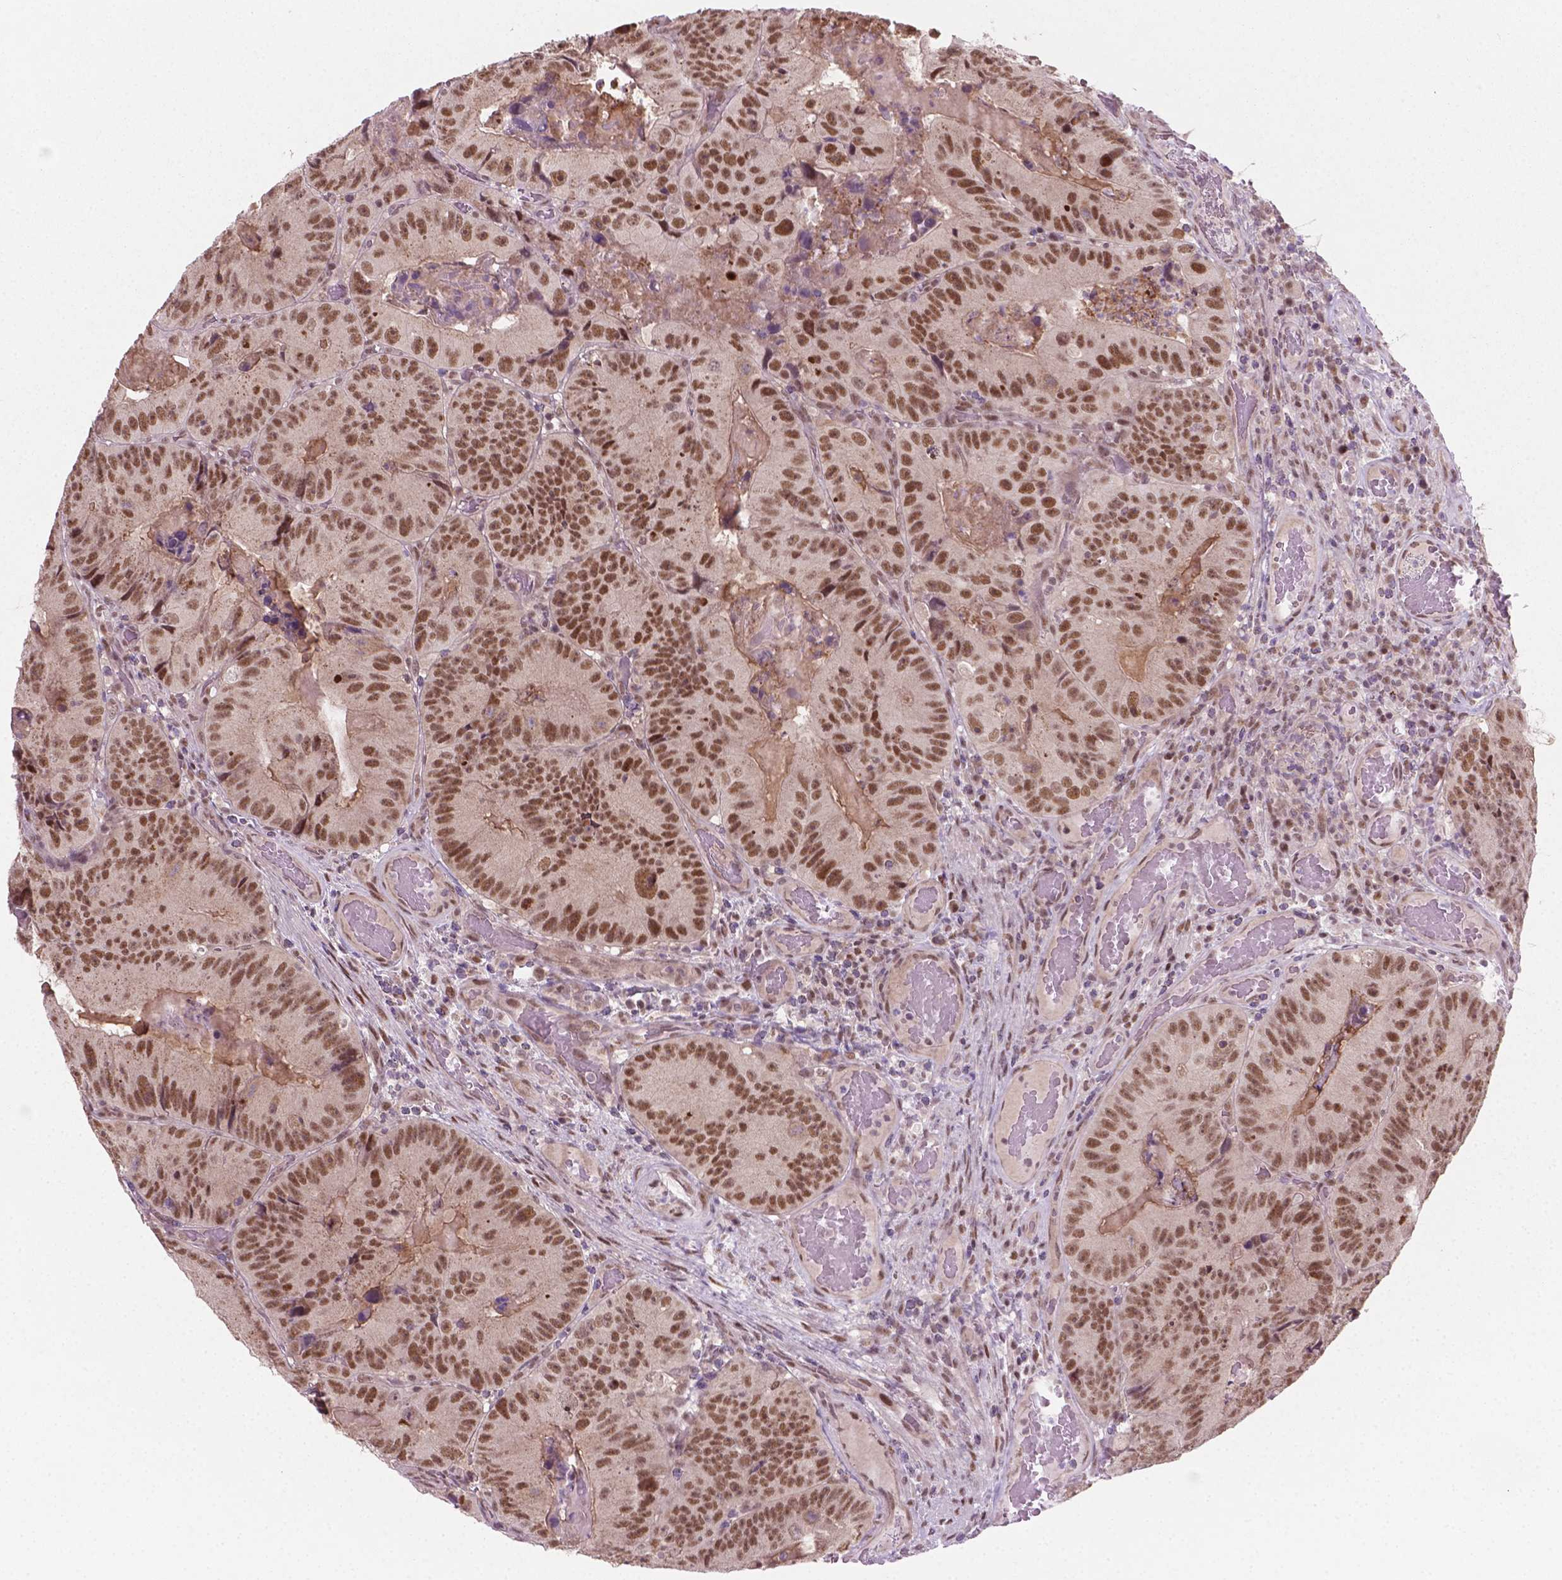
{"staining": {"intensity": "moderate", "quantity": ">75%", "location": "nuclear"}, "tissue": "colorectal cancer", "cell_type": "Tumor cells", "image_type": "cancer", "snomed": [{"axis": "morphology", "description": "Adenocarcinoma, NOS"}, {"axis": "topography", "description": "Colon"}], "caption": "Tumor cells display medium levels of moderate nuclear positivity in about >75% of cells in human colorectal adenocarcinoma.", "gene": "PHAX", "patient": {"sex": "female", "age": 86}}